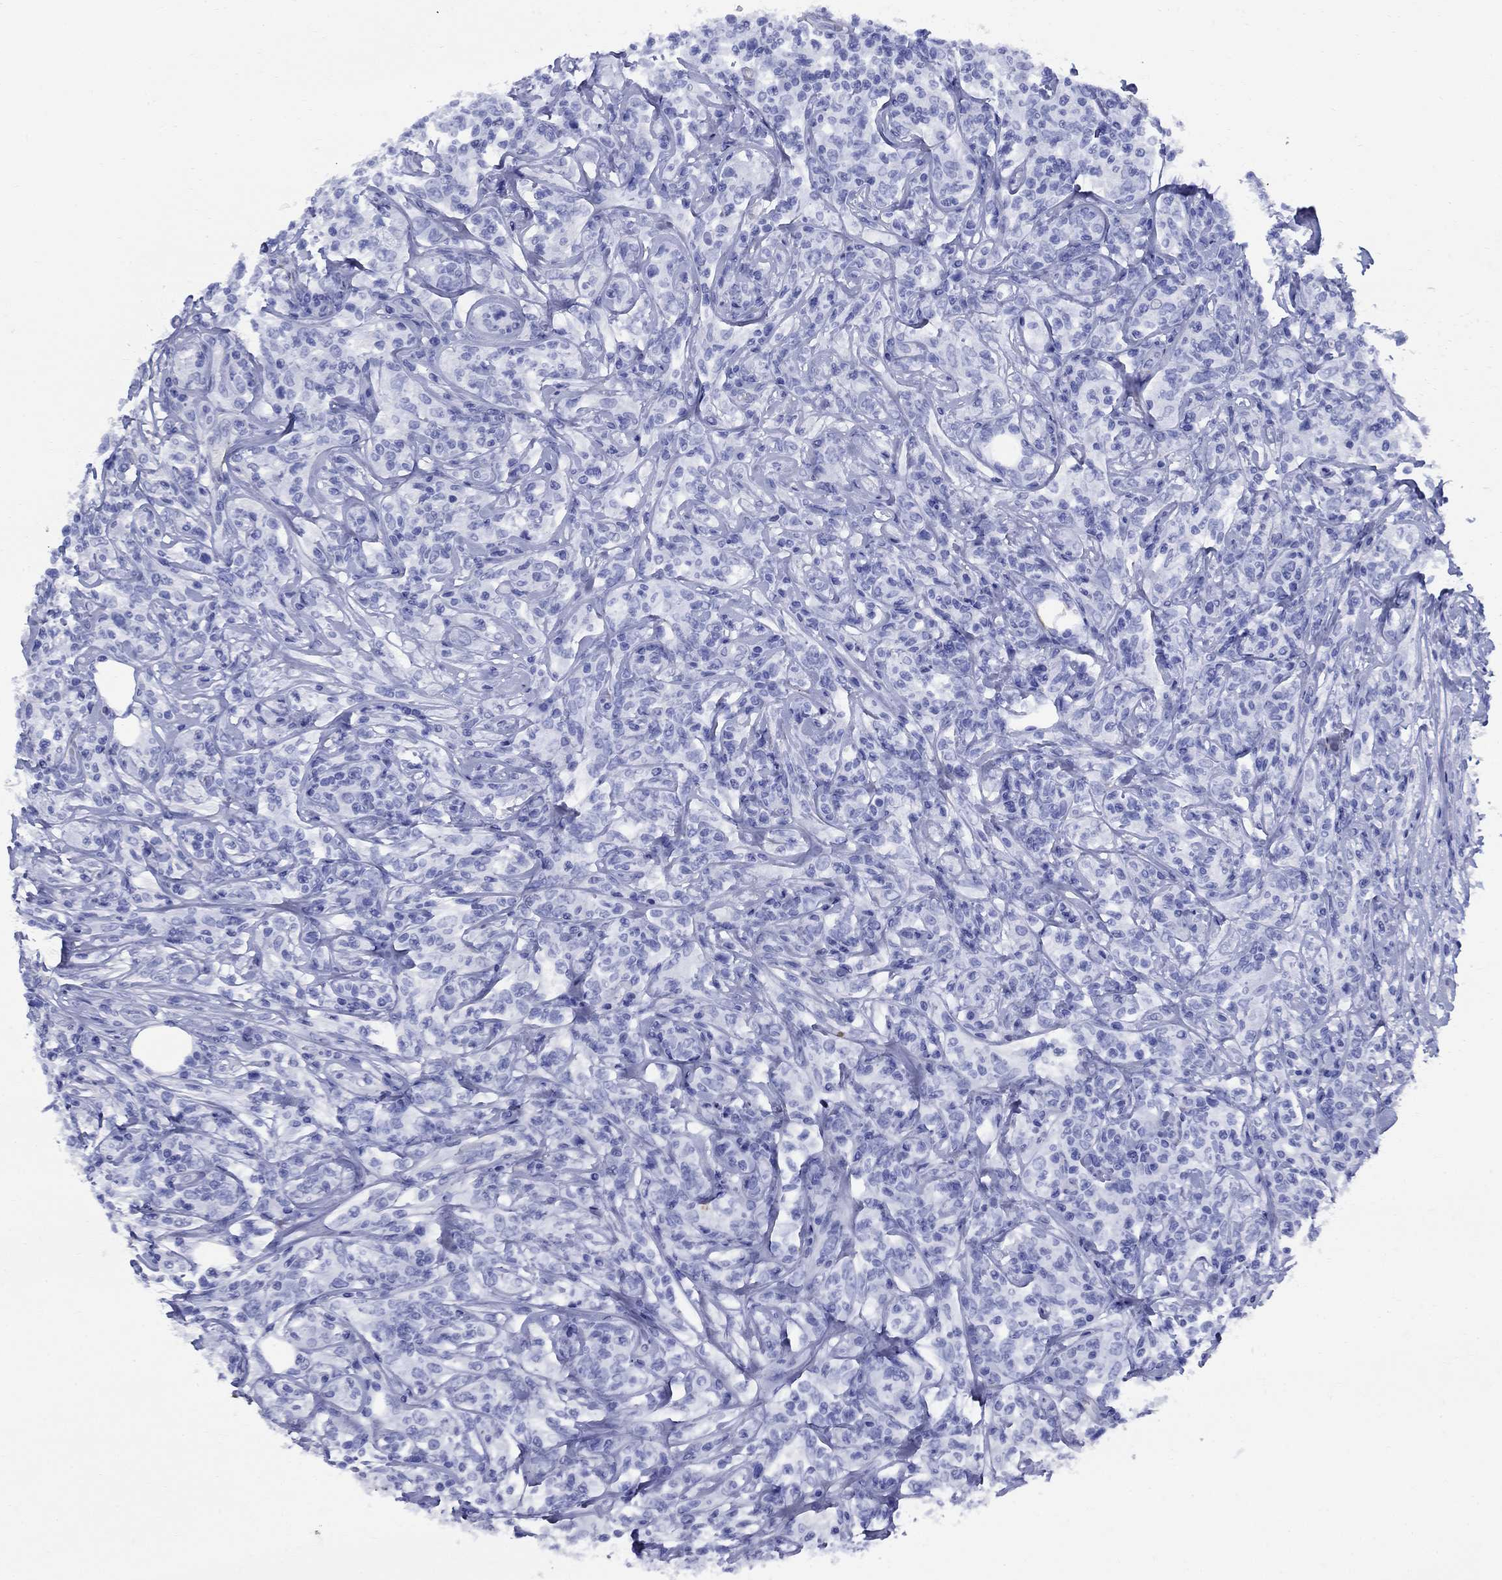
{"staining": {"intensity": "negative", "quantity": "none", "location": "none"}, "tissue": "lymphoma", "cell_type": "Tumor cells", "image_type": "cancer", "snomed": [{"axis": "morphology", "description": "Malignant lymphoma, non-Hodgkin's type, High grade"}, {"axis": "topography", "description": "Lymph node"}], "caption": "An immunohistochemistry (IHC) micrograph of lymphoma is shown. There is no staining in tumor cells of lymphoma.", "gene": "VTN", "patient": {"sex": "female", "age": 84}}